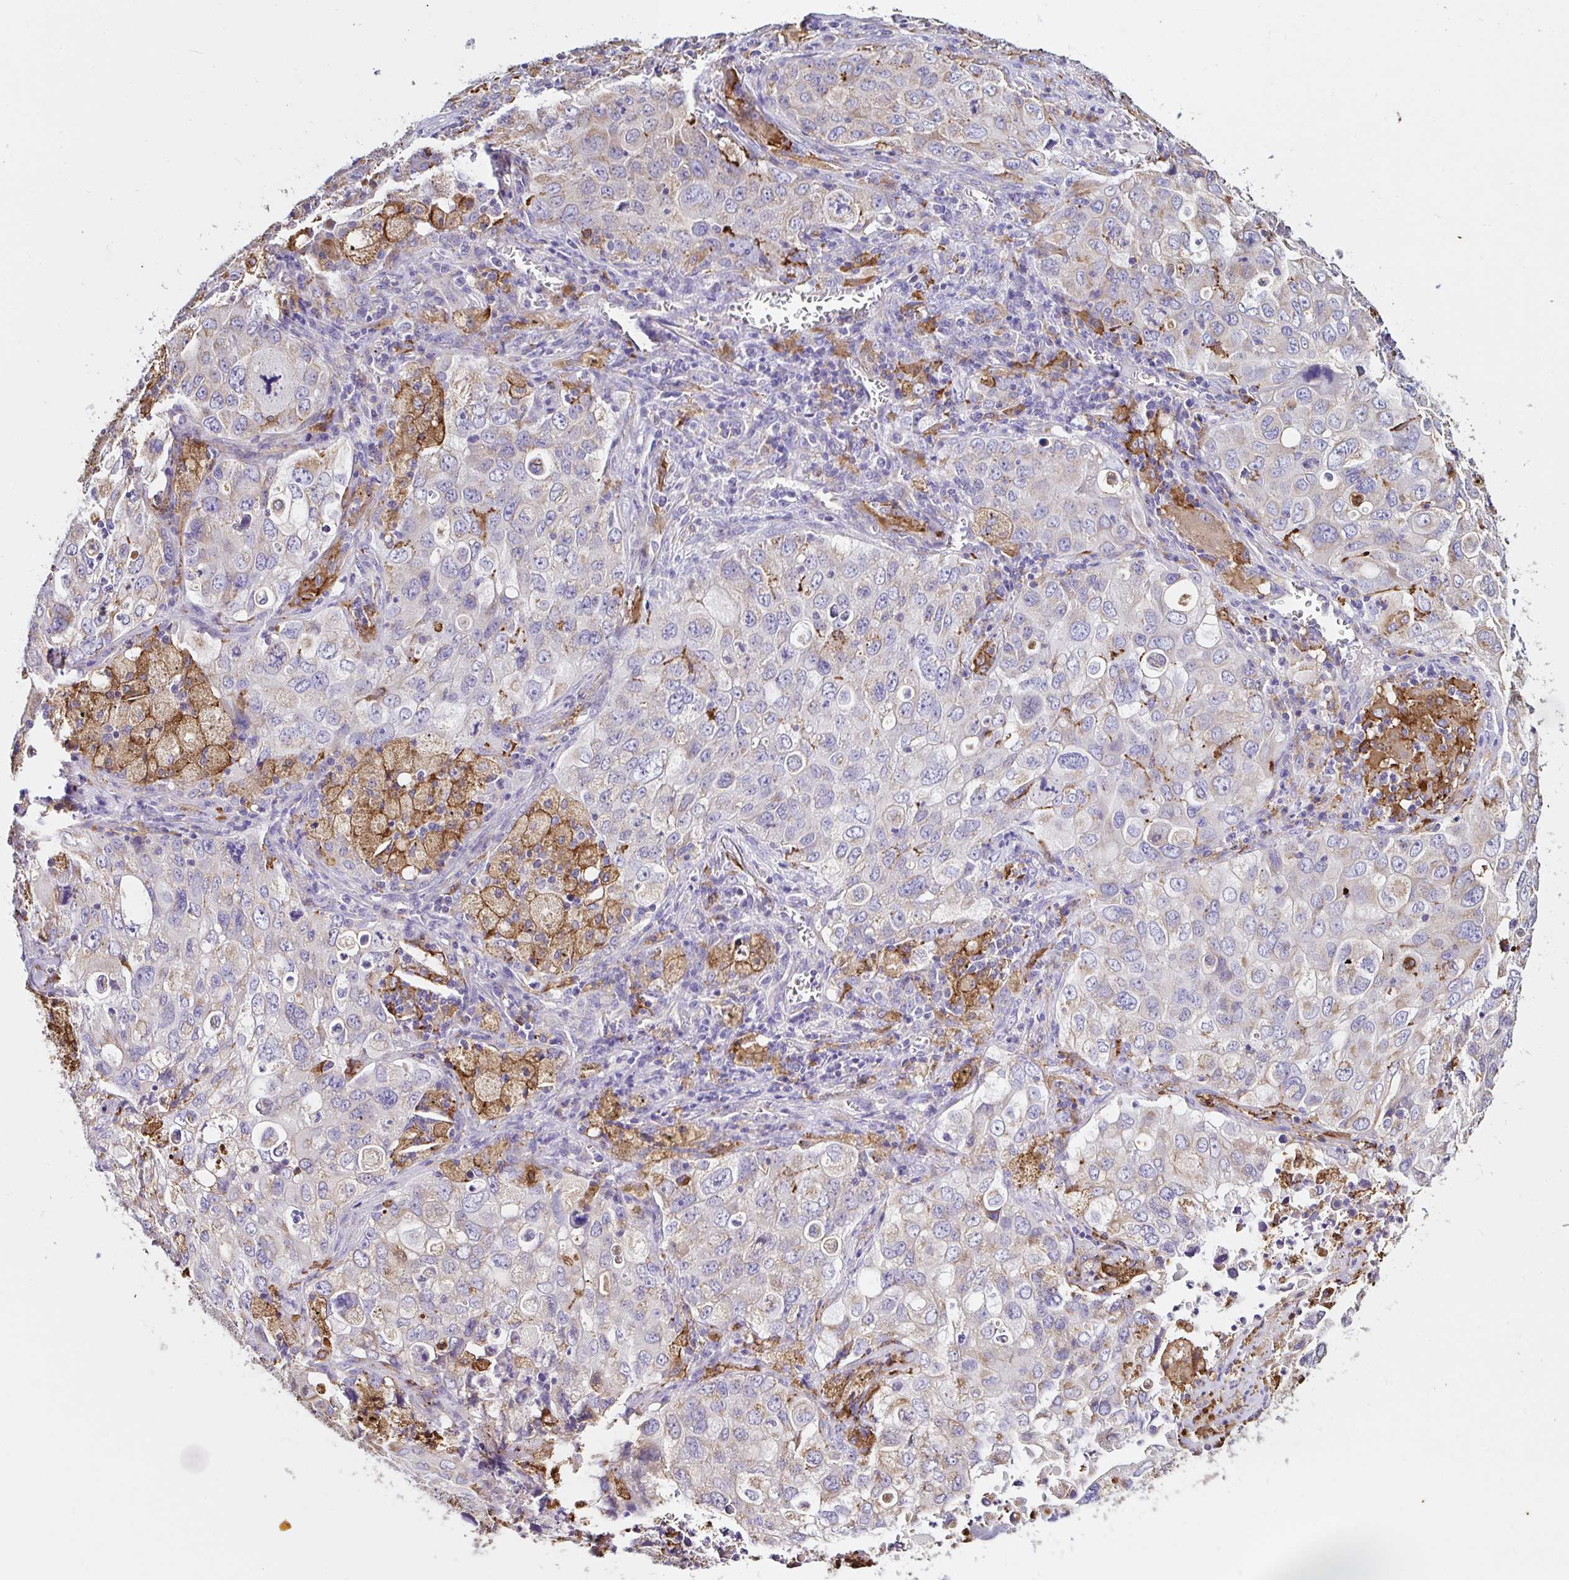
{"staining": {"intensity": "weak", "quantity": "<25%", "location": "cytoplasmic/membranous"}, "tissue": "lung cancer", "cell_type": "Tumor cells", "image_type": "cancer", "snomed": [{"axis": "morphology", "description": "Adenocarcinoma, NOS"}, {"axis": "morphology", "description": "Adenocarcinoma, metastatic, NOS"}, {"axis": "topography", "description": "Lymph node"}, {"axis": "topography", "description": "Lung"}], "caption": "Image shows no protein staining in tumor cells of lung cancer tissue.", "gene": "MSR1", "patient": {"sex": "female", "age": 42}}